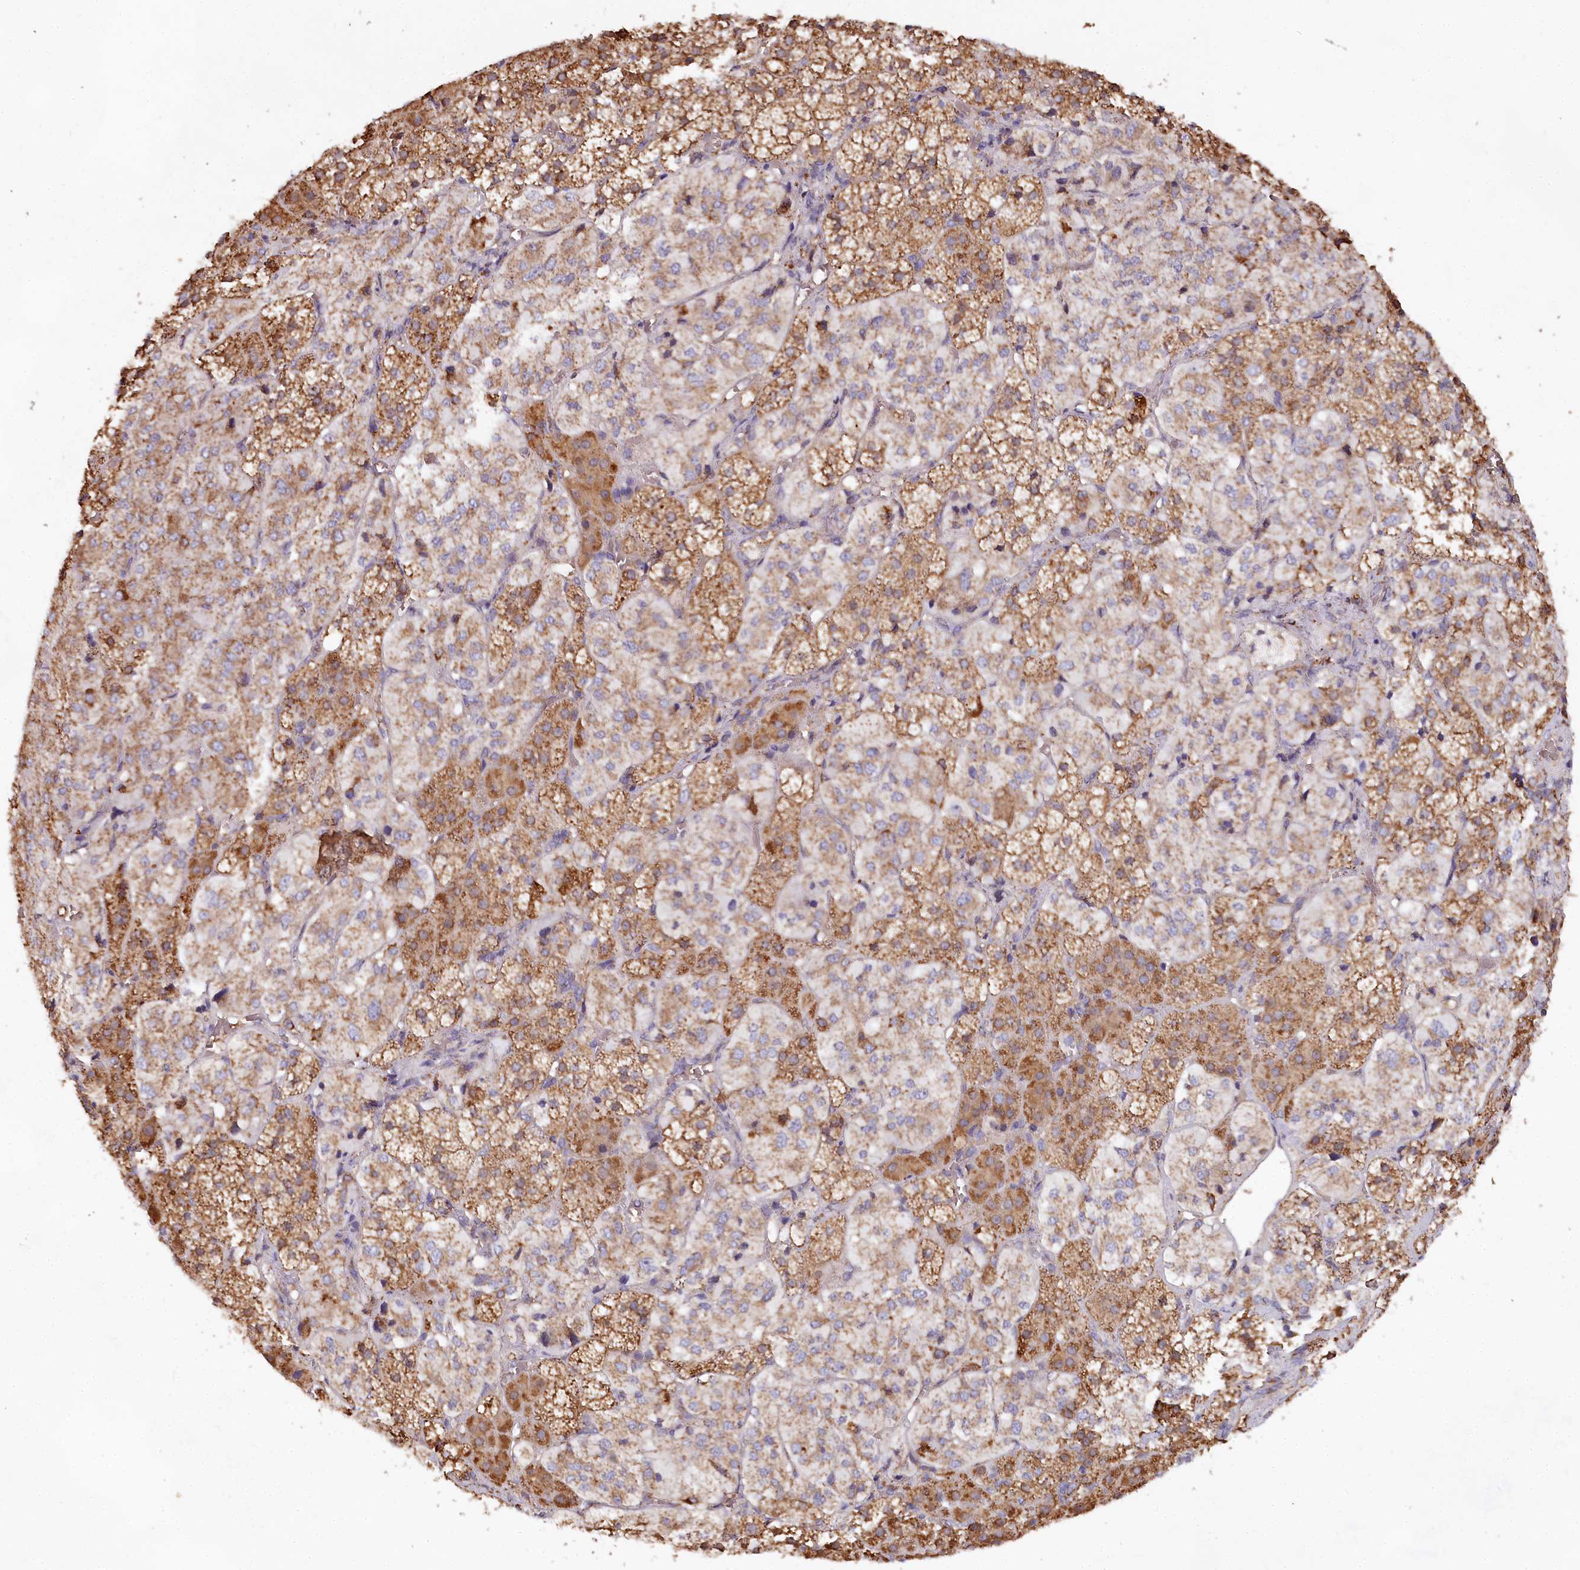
{"staining": {"intensity": "moderate", "quantity": ">75%", "location": "cytoplasmic/membranous"}, "tissue": "adrenal gland", "cell_type": "Glandular cells", "image_type": "normal", "snomed": [{"axis": "morphology", "description": "Normal tissue, NOS"}, {"axis": "topography", "description": "Adrenal gland"}], "caption": "A medium amount of moderate cytoplasmic/membranous staining is identified in approximately >75% of glandular cells in unremarkable adrenal gland. The staining was performed using DAB (3,3'-diaminobenzidine), with brown indicating positive protein expression. Nuclei are stained blue with hematoxylin.", "gene": "TASOR2", "patient": {"sex": "female", "age": 44}}